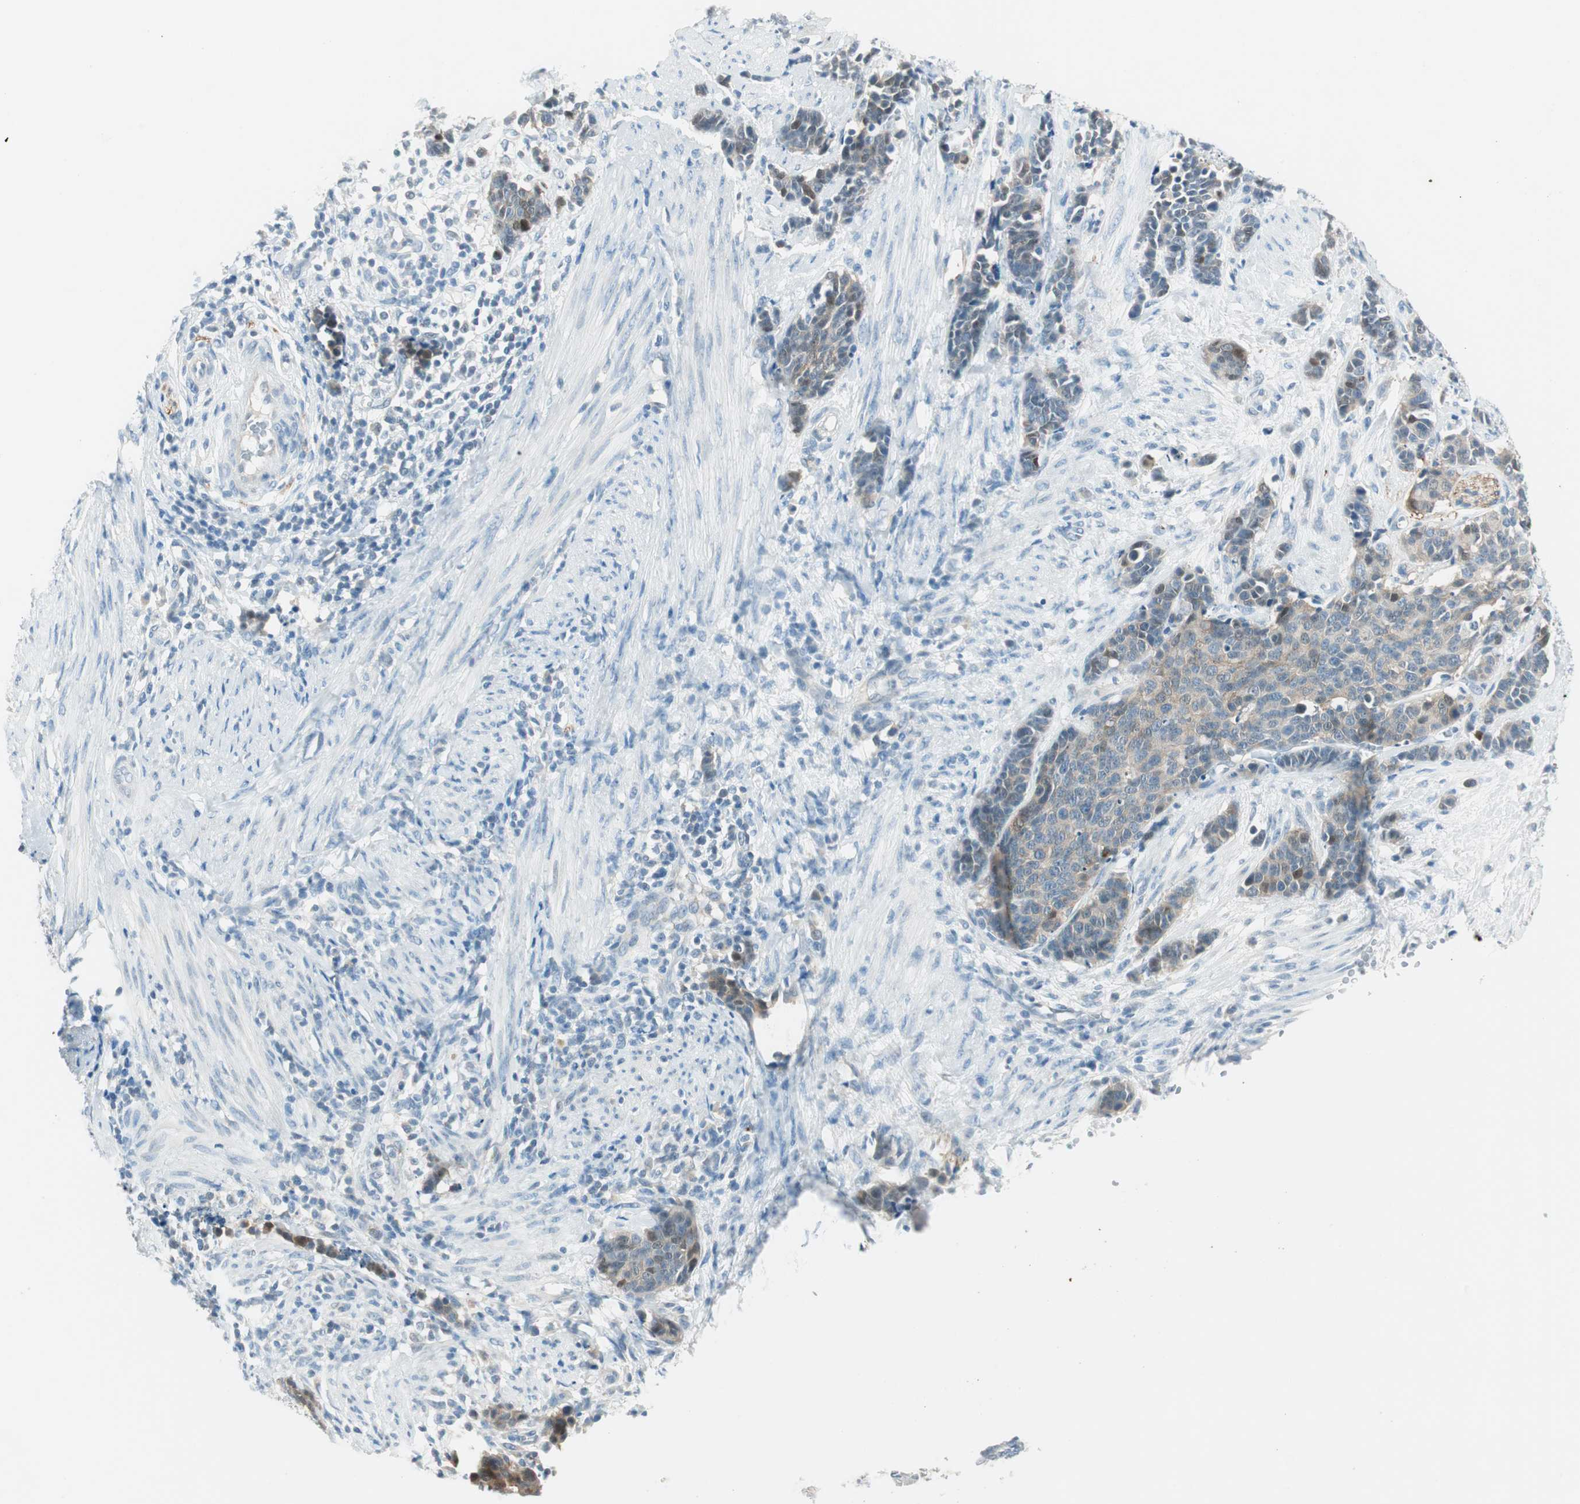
{"staining": {"intensity": "weak", "quantity": ">75%", "location": "cytoplasmic/membranous"}, "tissue": "cervical cancer", "cell_type": "Tumor cells", "image_type": "cancer", "snomed": [{"axis": "morphology", "description": "Squamous cell carcinoma, NOS"}, {"axis": "topography", "description": "Cervix"}], "caption": "Cervical squamous cell carcinoma stained with immunohistochemistry (IHC) shows weak cytoplasmic/membranous positivity in approximately >75% of tumor cells.", "gene": "GNAO1", "patient": {"sex": "female", "age": 35}}